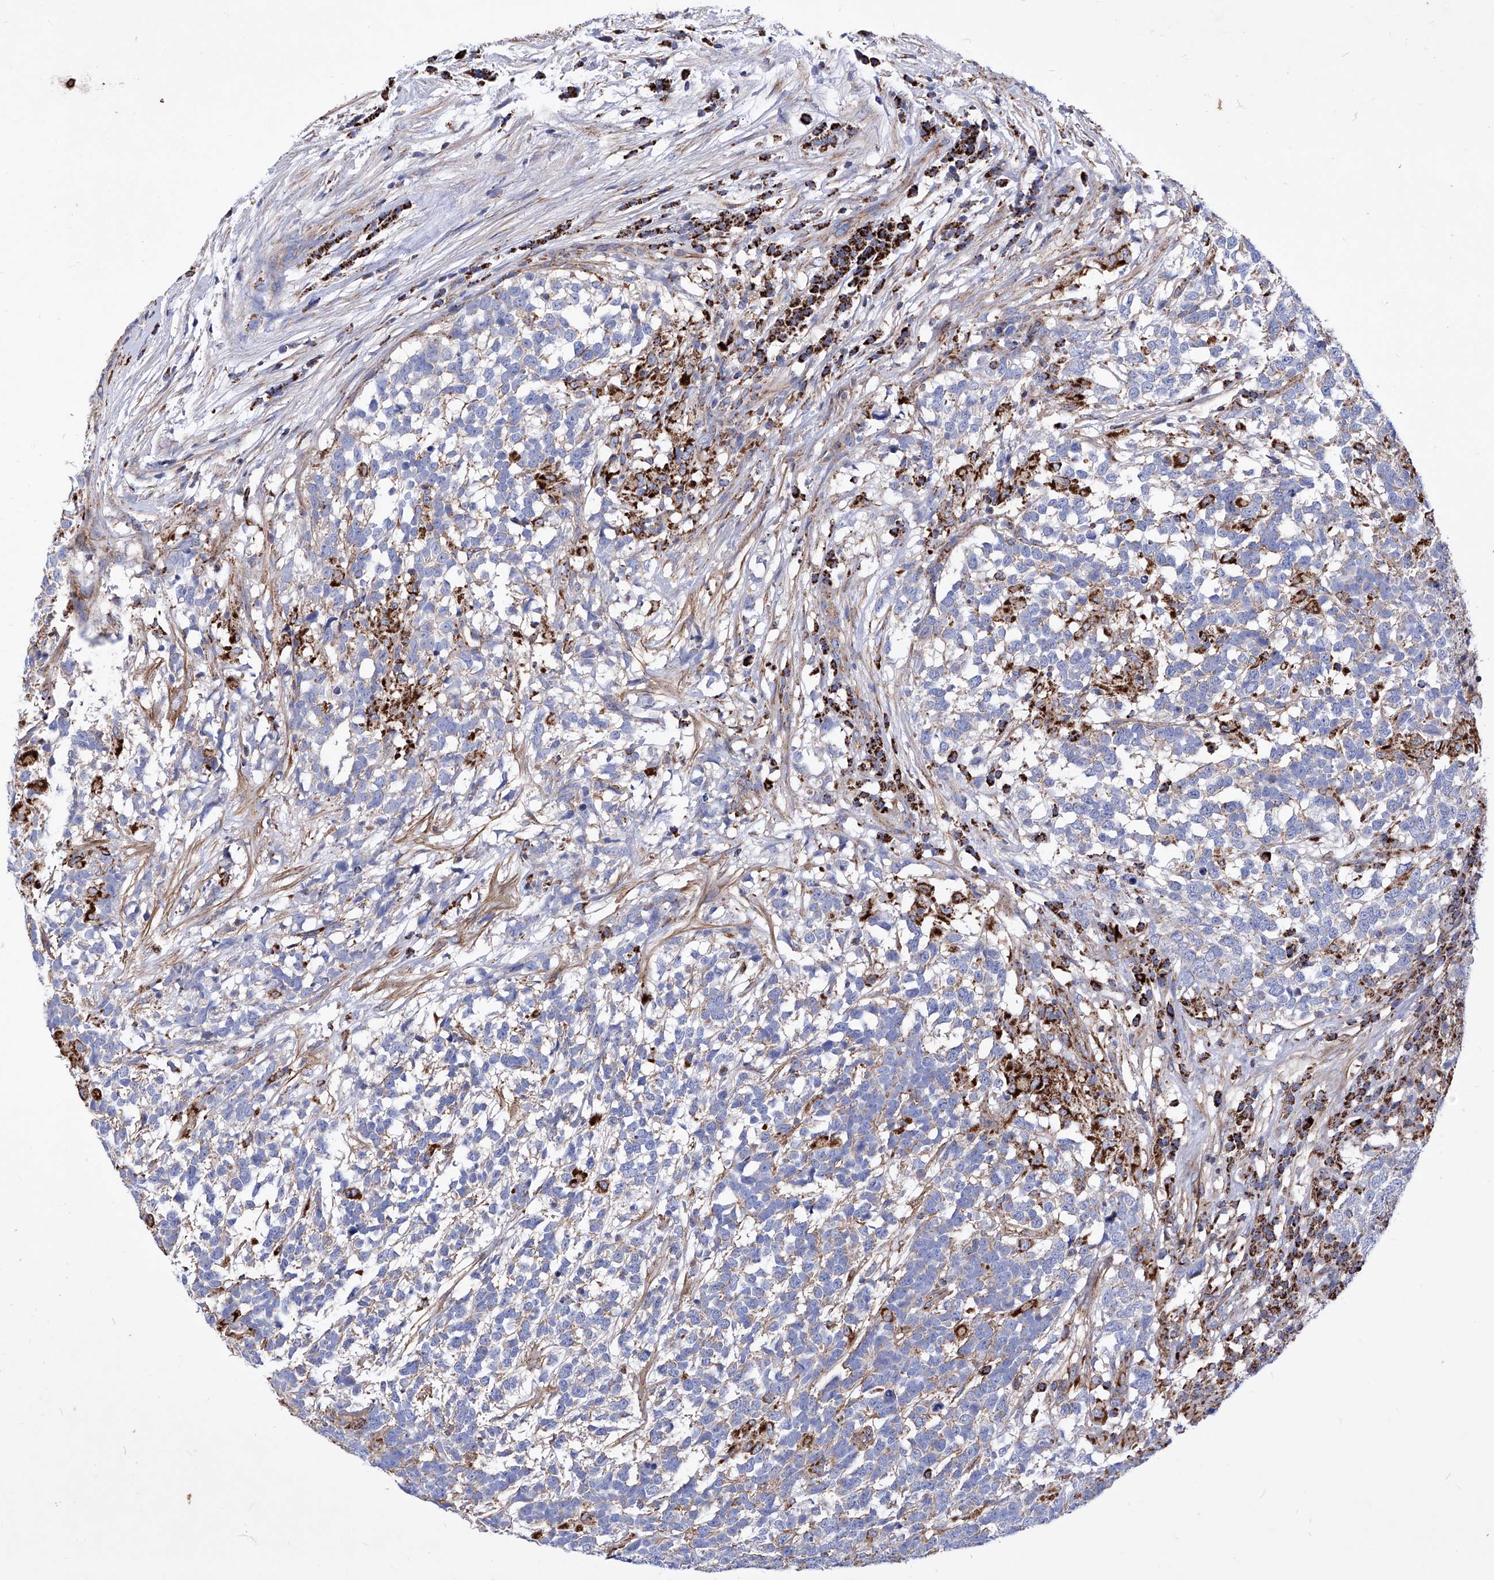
{"staining": {"intensity": "moderate", "quantity": "25%-75%", "location": "cytoplasmic/membranous"}, "tissue": "testis cancer", "cell_type": "Tumor cells", "image_type": "cancer", "snomed": [{"axis": "morphology", "description": "Carcinoma, Embryonal, NOS"}, {"axis": "topography", "description": "Testis"}], "caption": "Immunohistochemistry (IHC) (DAB) staining of human testis cancer shows moderate cytoplasmic/membranous protein staining in approximately 25%-75% of tumor cells.", "gene": "HRNR", "patient": {"sex": "male", "age": 26}}